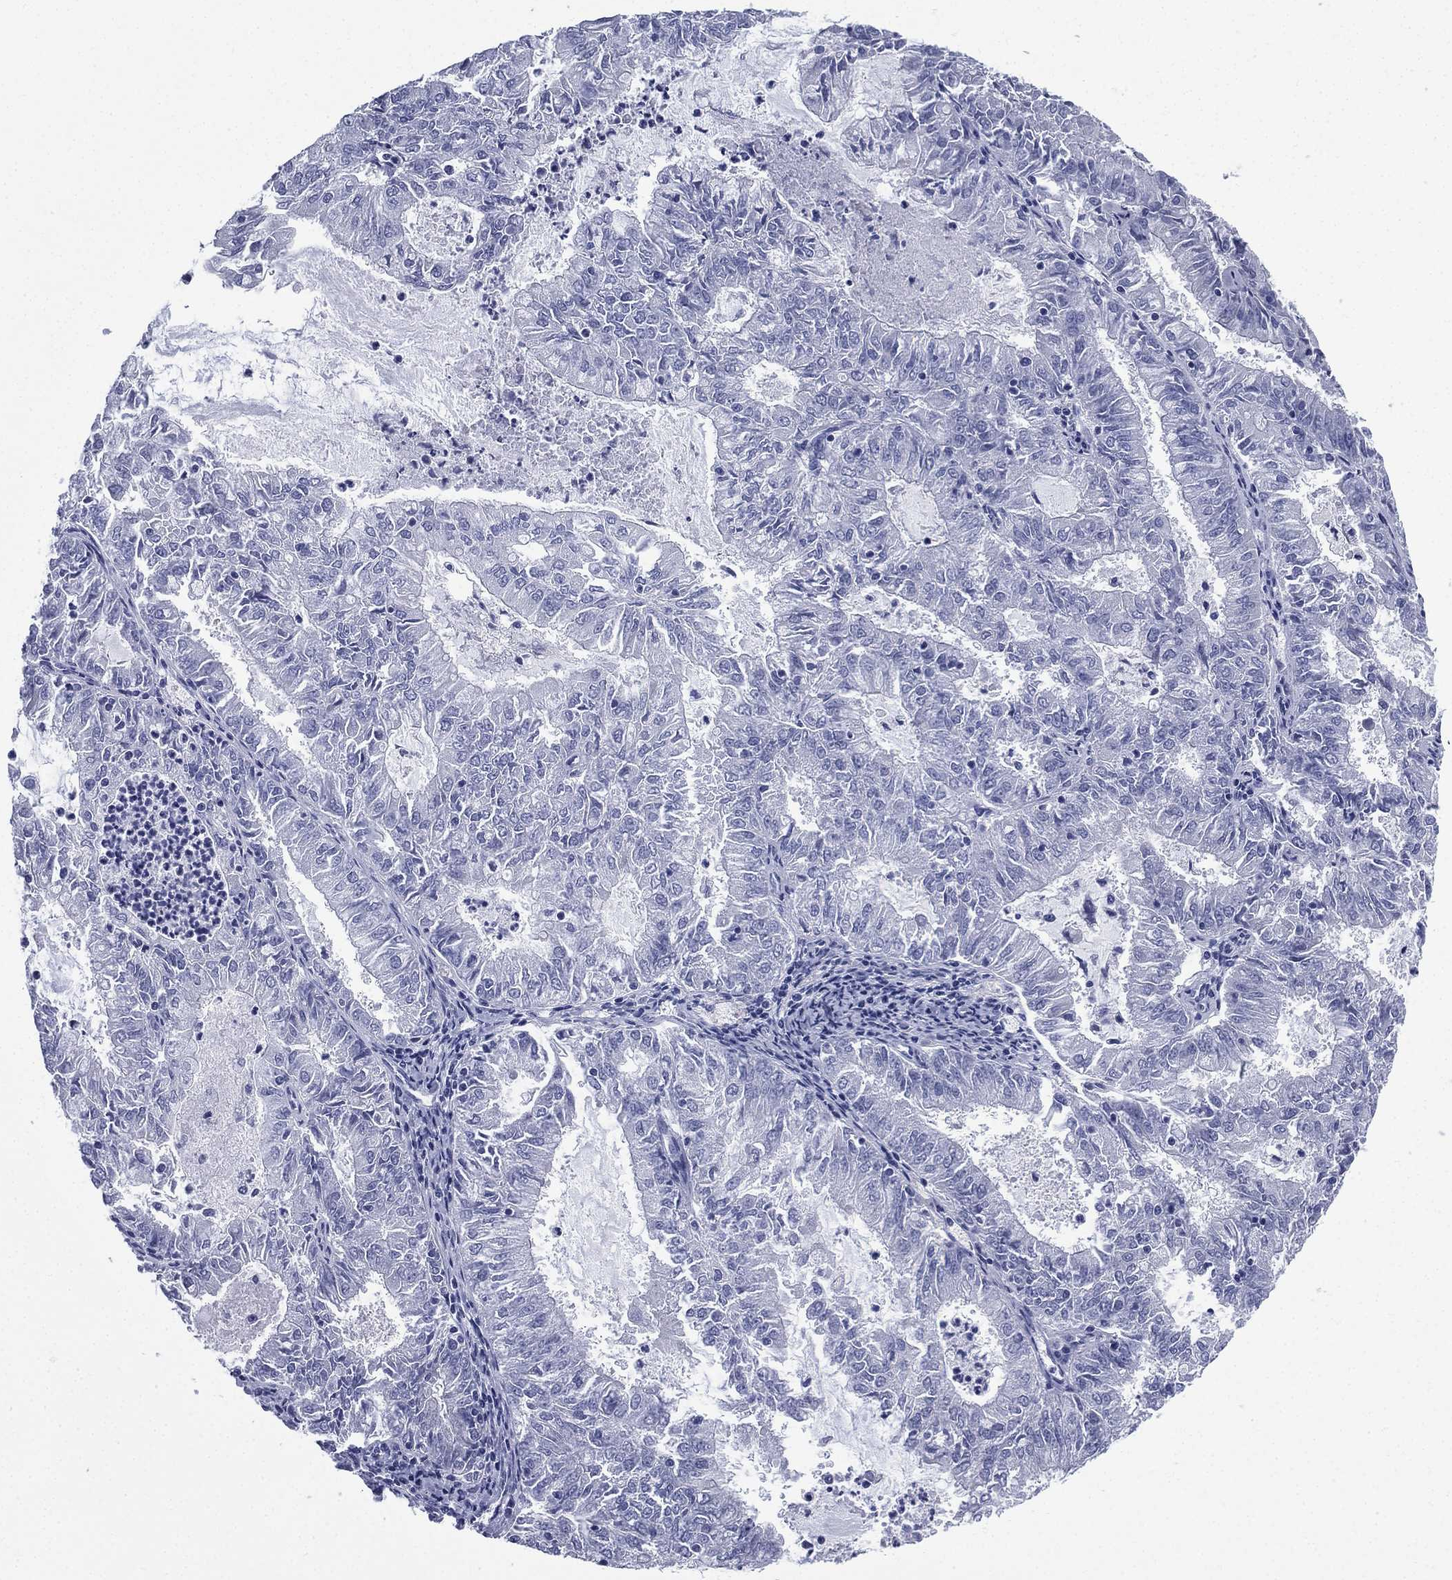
{"staining": {"intensity": "negative", "quantity": "none", "location": "none"}, "tissue": "endometrial cancer", "cell_type": "Tumor cells", "image_type": "cancer", "snomed": [{"axis": "morphology", "description": "Adenocarcinoma, NOS"}, {"axis": "topography", "description": "Endometrium"}], "caption": "Histopathology image shows no significant protein positivity in tumor cells of adenocarcinoma (endometrial). Nuclei are stained in blue.", "gene": "FCER2", "patient": {"sex": "female", "age": 57}}